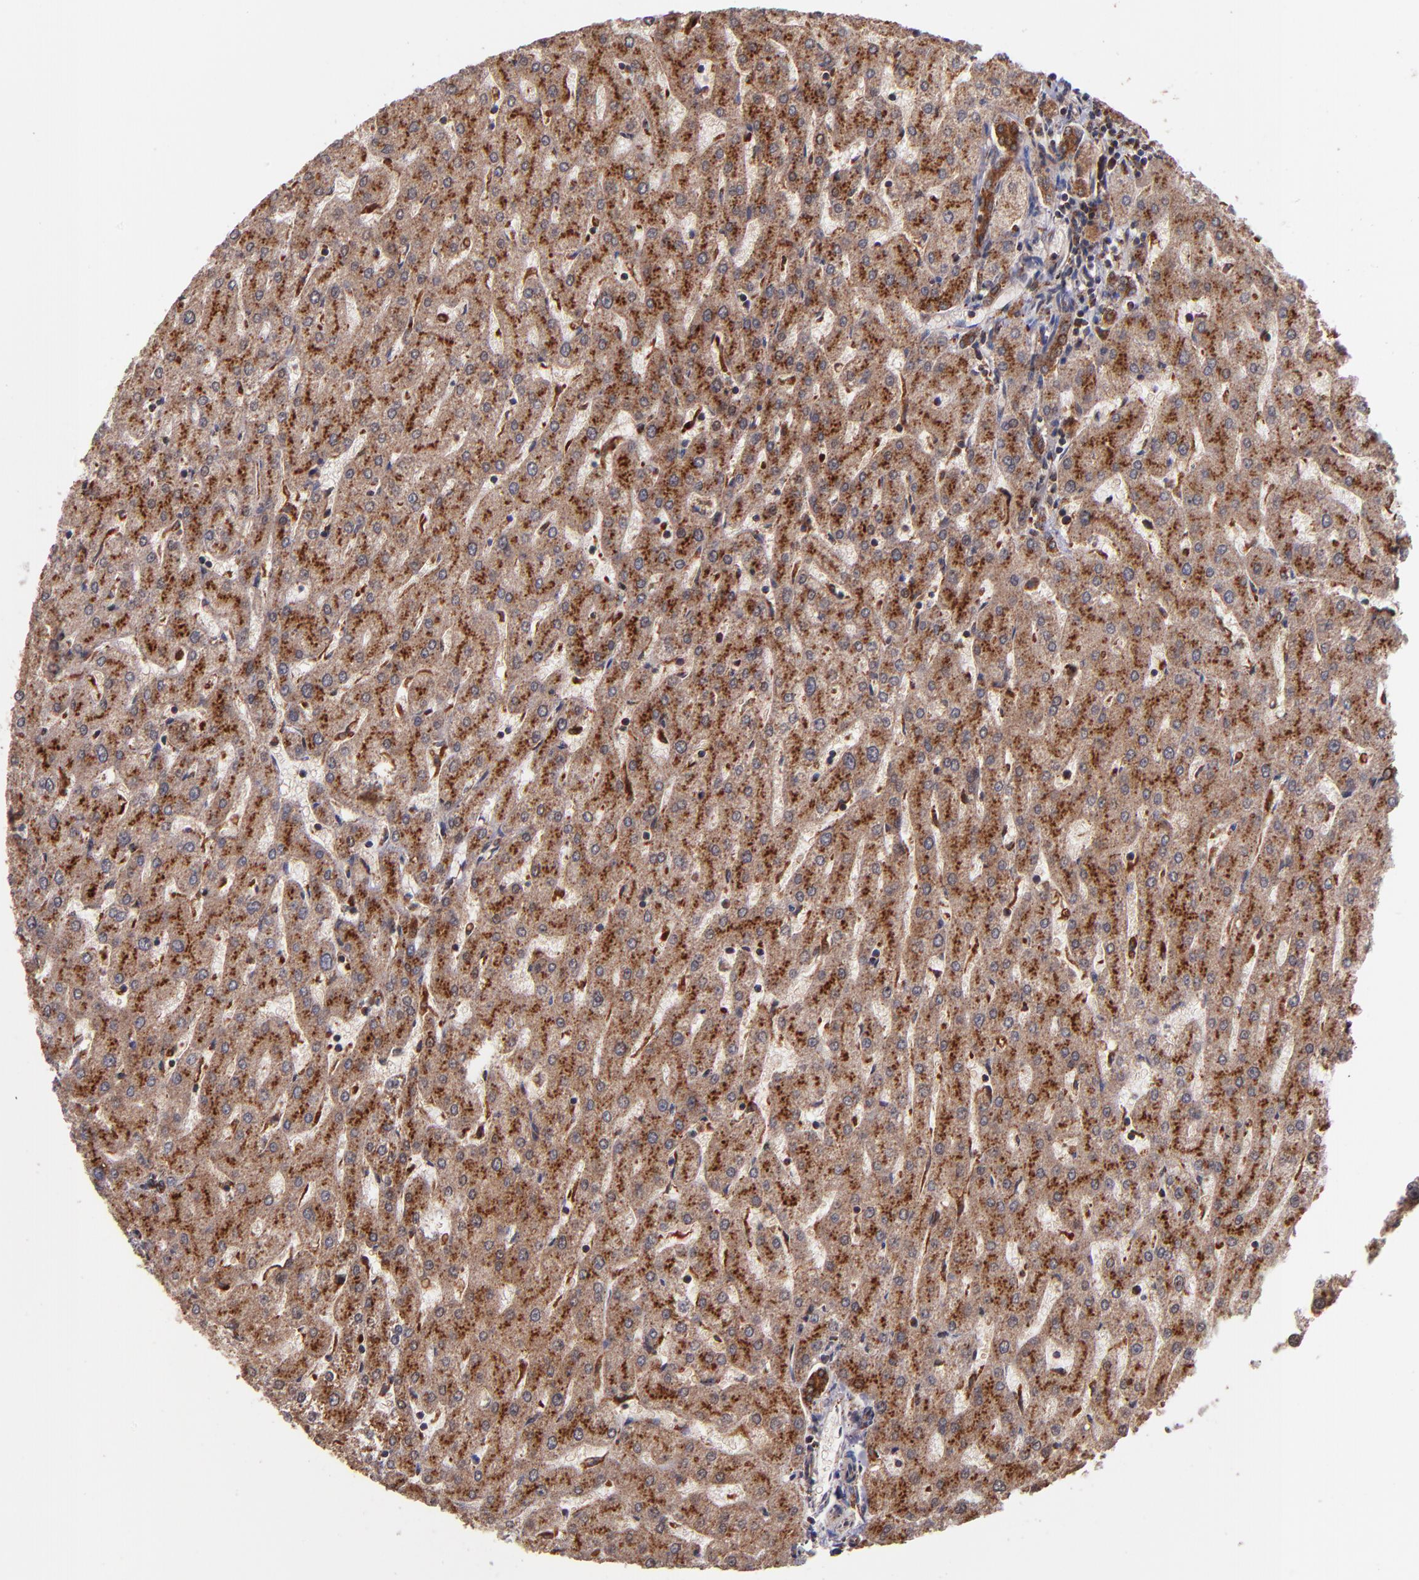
{"staining": {"intensity": "strong", "quantity": ">75%", "location": "cytoplasmic/membranous"}, "tissue": "liver", "cell_type": "Cholangiocytes", "image_type": "normal", "snomed": [{"axis": "morphology", "description": "Normal tissue, NOS"}, {"axis": "topography", "description": "Liver"}], "caption": "Approximately >75% of cholangiocytes in benign human liver show strong cytoplasmic/membranous protein positivity as visualized by brown immunohistochemical staining.", "gene": "STX8", "patient": {"sex": "male", "age": 67}}